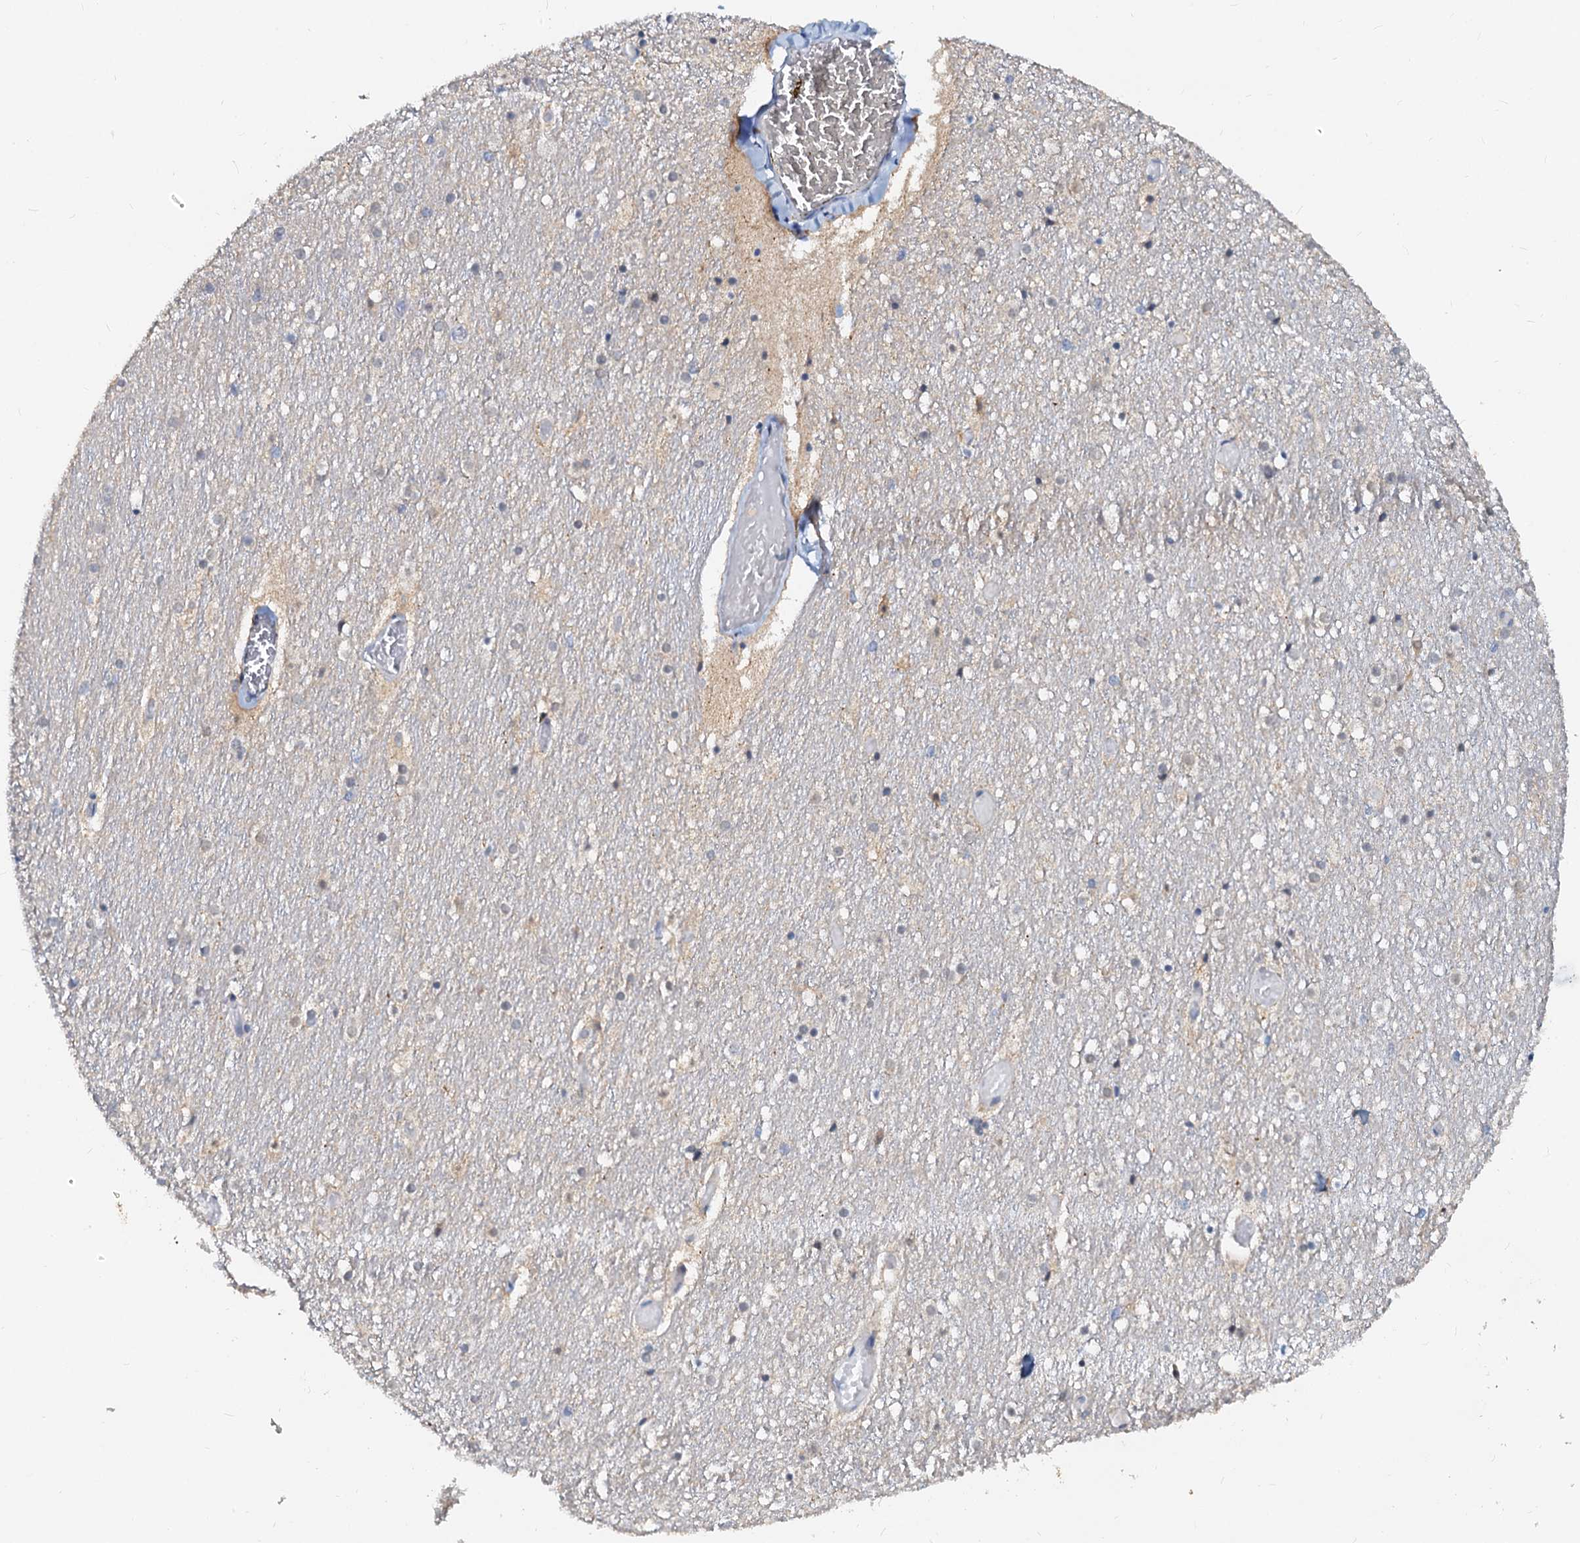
{"staining": {"intensity": "weak", "quantity": "25%-75%", "location": "cytoplasmic/membranous"}, "tissue": "cerebellum", "cell_type": "Cells in granular layer", "image_type": "normal", "snomed": [{"axis": "morphology", "description": "Normal tissue, NOS"}, {"axis": "topography", "description": "Cerebellum"}], "caption": "A high-resolution histopathology image shows immunohistochemistry (IHC) staining of normal cerebellum, which exhibits weak cytoplasmic/membranous staining in approximately 25%-75% of cells in granular layer.", "gene": "PTGES3", "patient": {"sex": "female", "age": 28}}